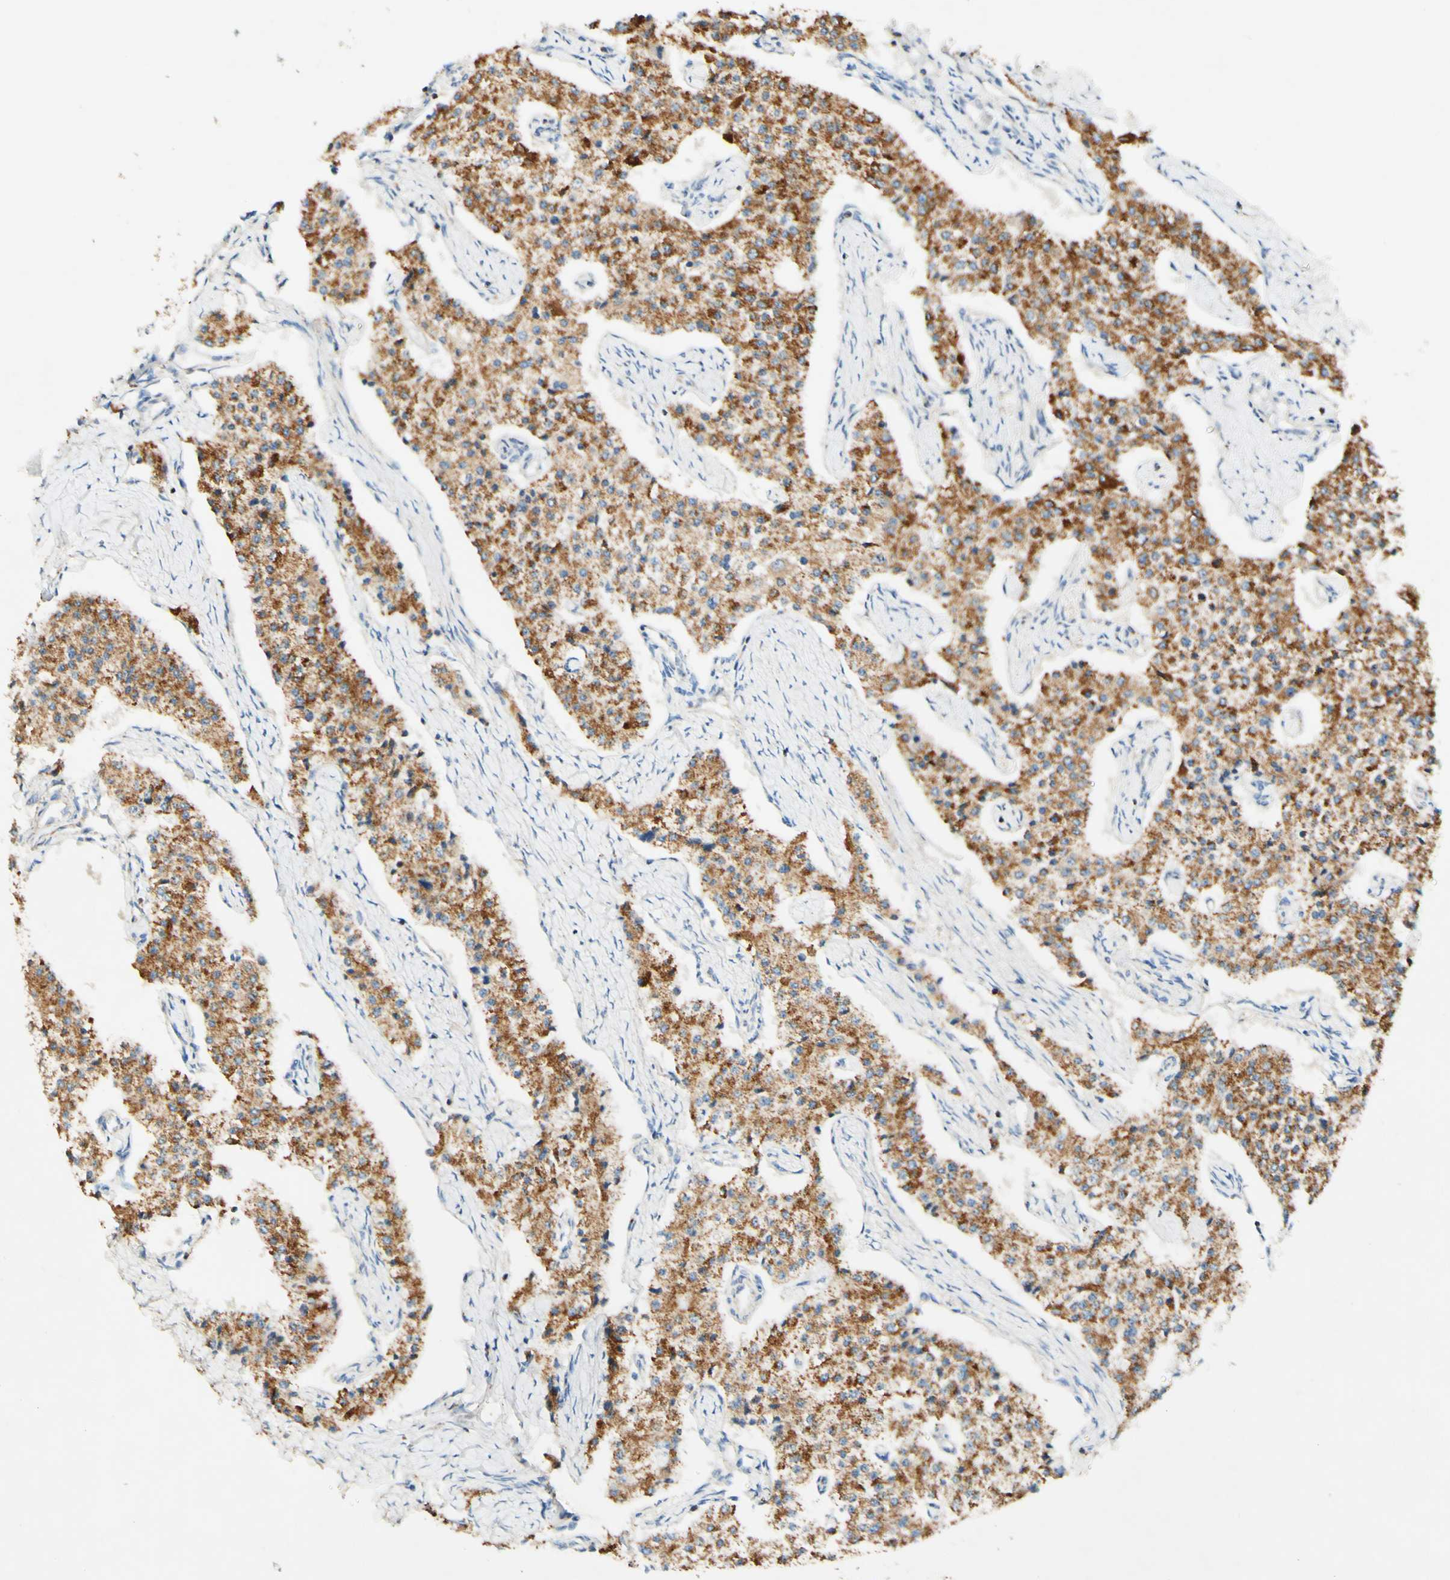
{"staining": {"intensity": "moderate", "quantity": ">75%", "location": "cytoplasmic/membranous"}, "tissue": "carcinoid", "cell_type": "Tumor cells", "image_type": "cancer", "snomed": [{"axis": "morphology", "description": "Carcinoid, malignant, NOS"}, {"axis": "topography", "description": "Colon"}], "caption": "Brown immunohistochemical staining in human carcinoid shows moderate cytoplasmic/membranous positivity in about >75% of tumor cells.", "gene": "OXCT1", "patient": {"sex": "female", "age": 52}}